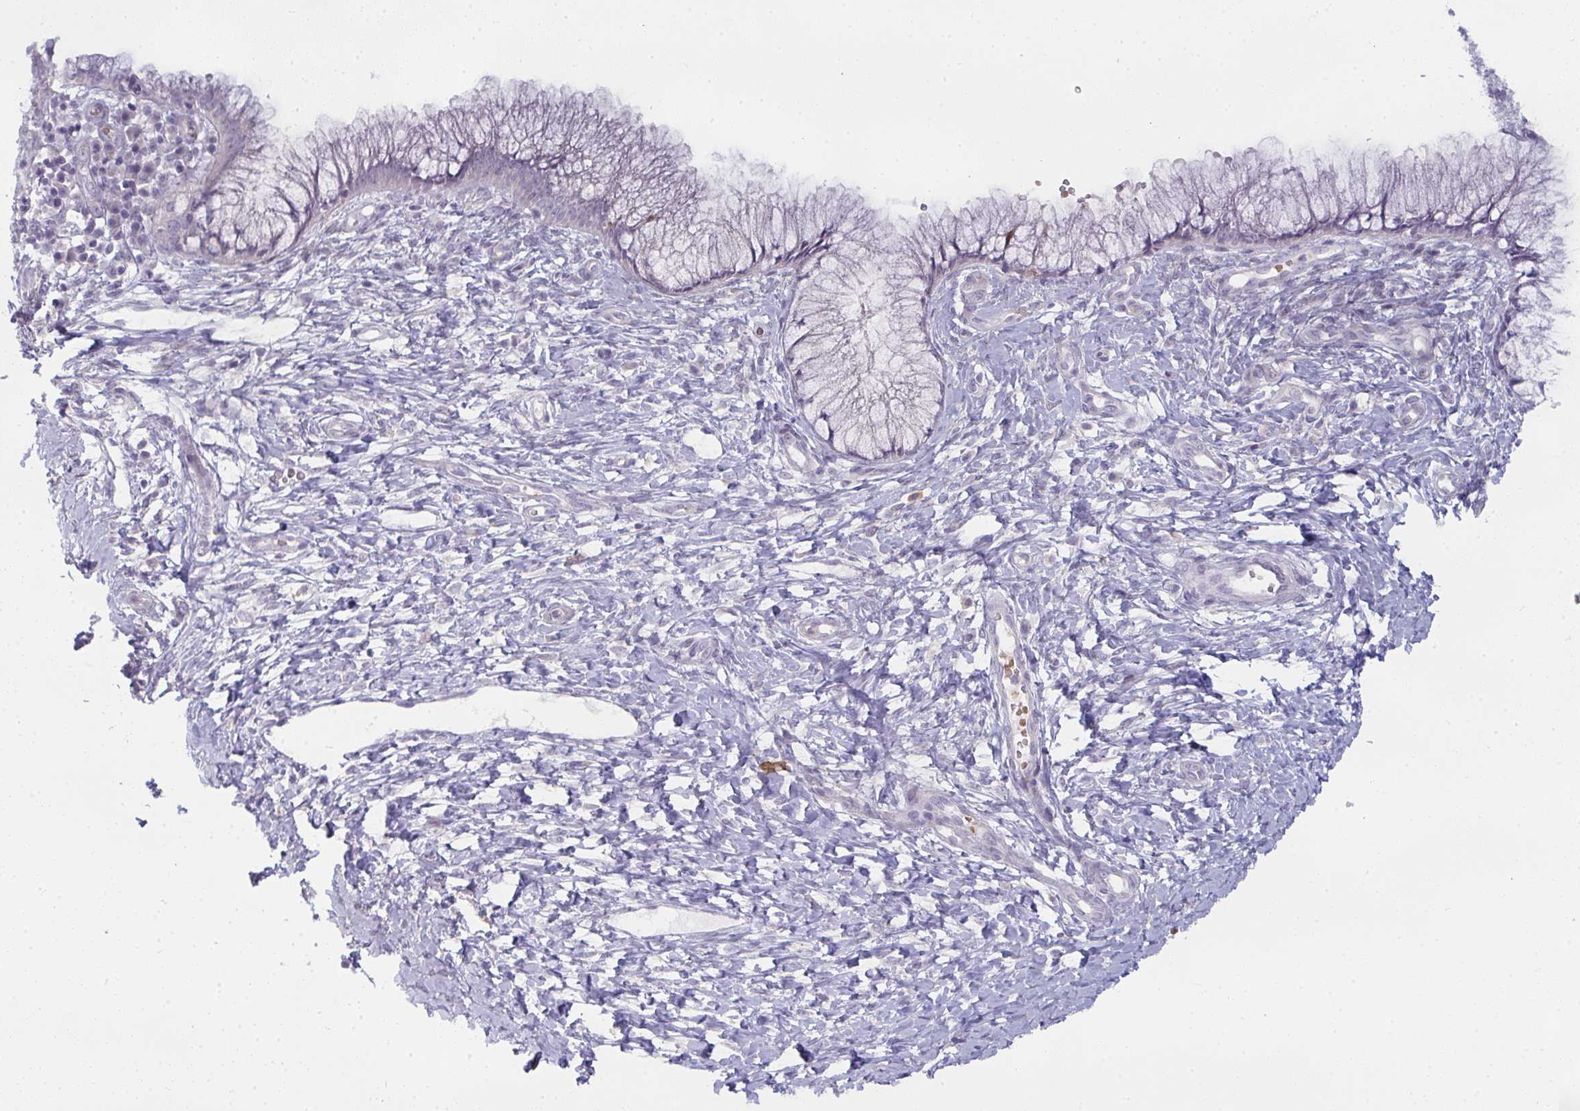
{"staining": {"intensity": "negative", "quantity": "none", "location": "none"}, "tissue": "cervix", "cell_type": "Glandular cells", "image_type": "normal", "snomed": [{"axis": "morphology", "description": "Normal tissue, NOS"}, {"axis": "topography", "description": "Cervix"}], "caption": "Protein analysis of normal cervix reveals no significant staining in glandular cells.", "gene": "SHB", "patient": {"sex": "female", "age": 37}}